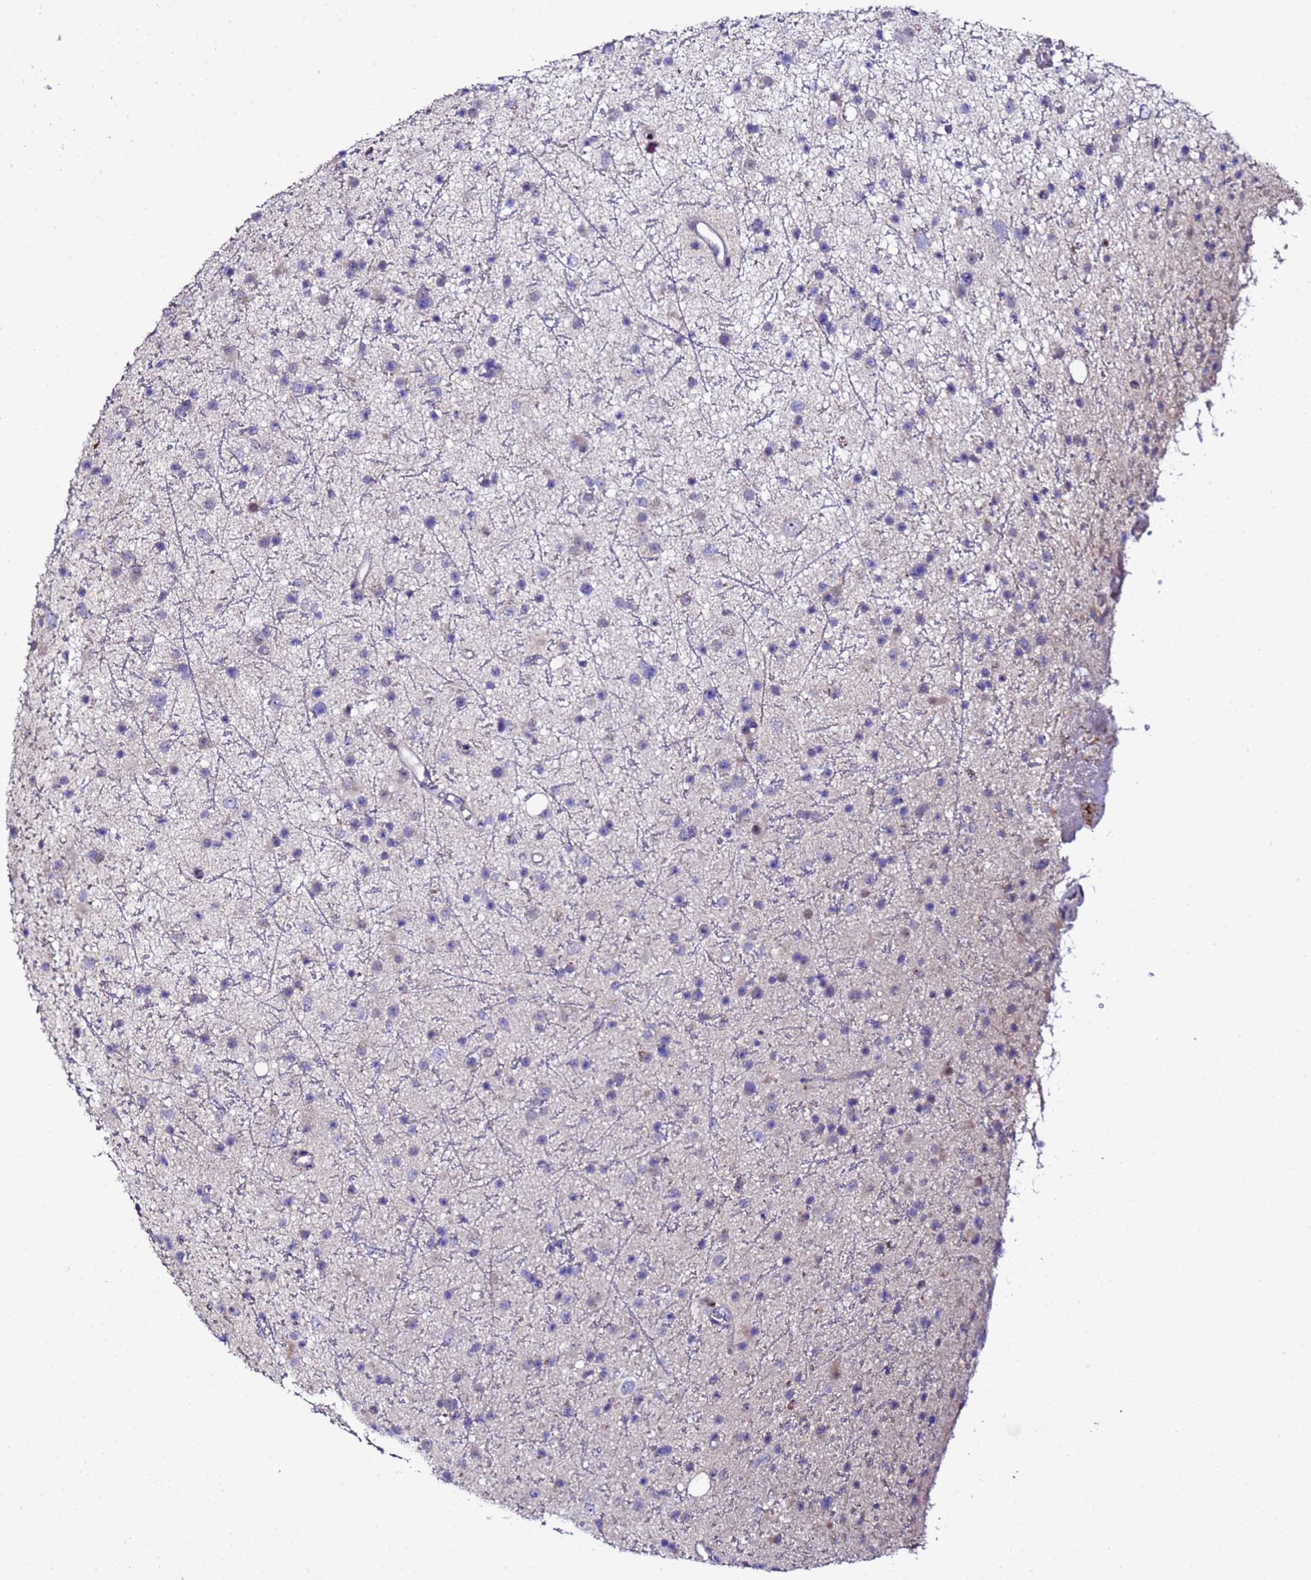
{"staining": {"intensity": "negative", "quantity": "none", "location": "none"}, "tissue": "glioma", "cell_type": "Tumor cells", "image_type": "cancer", "snomed": [{"axis": "morphology", "description": "Glioma, malignant, Low grade"}, {"axis": "topography", "description": "Cerebral cortex"}], "caption": "IHC micrograph of neoplastic tissue: human glioma stained with DAB reveals no significant protein staining in tumor cells. Brightfield microscopy of IHC stained with DAB (brown) and hematoxylin (blue), captured at high magnification.", "gene": "ALG3", "patient": {"sex": "female", "age": 39}}